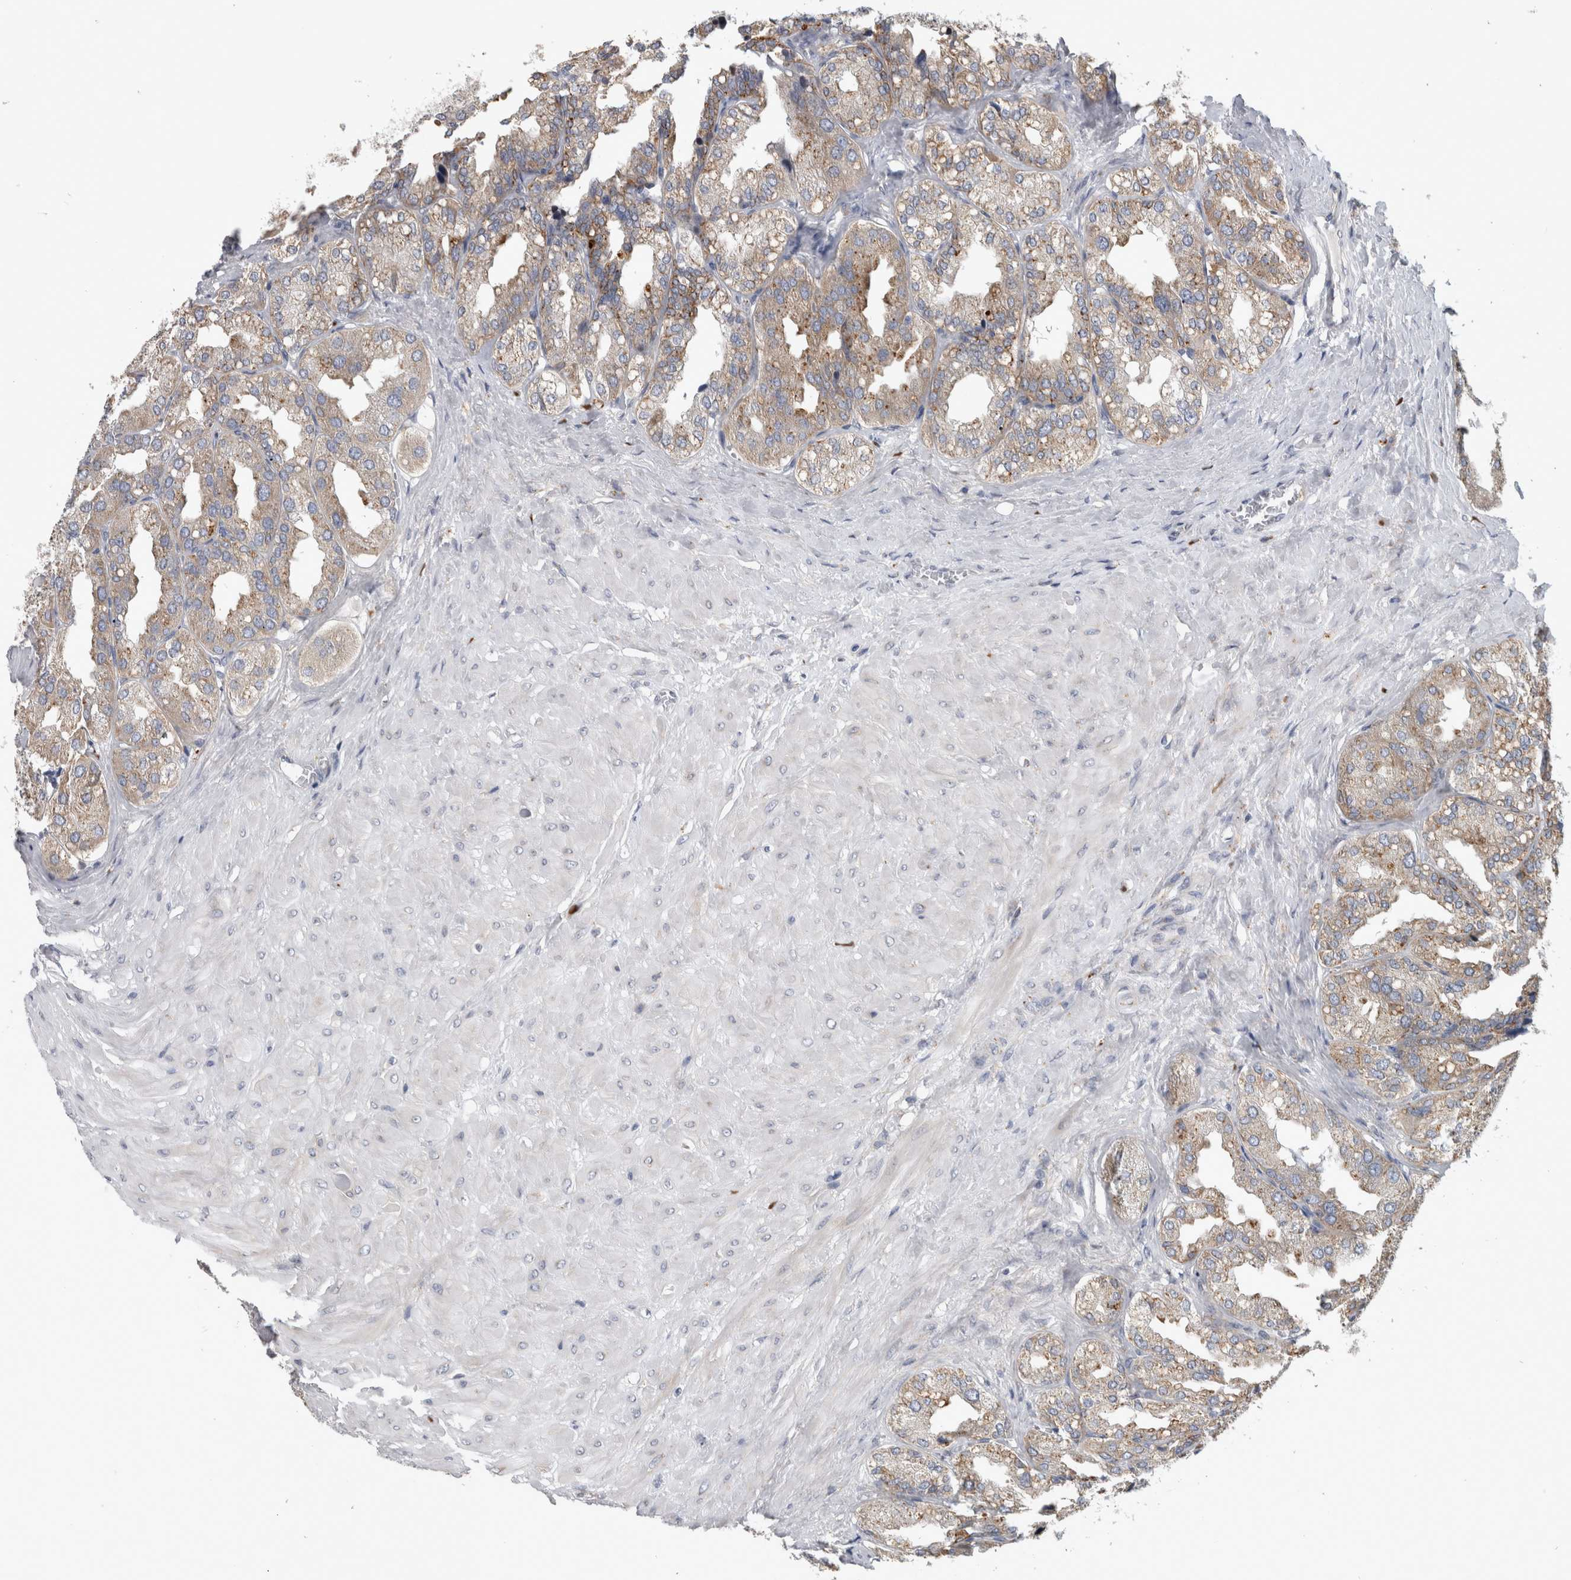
{"staining": {"intensity": "moderate", "quantity": "25%-75%", "location": "cytoplasmic/membranous"}, "tissue": "seminal vesicle", "cell_type": "Glandular cells", "image_type": "normal", "snomed": [{"axis": "morphology", "description": "Normal tissue, NOS"}, {"axis": "topography", "description": "Prostate"}, {"axis": "topography", "description": "Seminal veicle"}], "caption": "Seminal vesicle stained with IHC displays moderate cytoplasmic/membranous expression in about 25%-75% of glandular cells. Nuclei are stained in blue.", "gene": "ATXN2", "patient": {"sex": "male", "age": 51}}